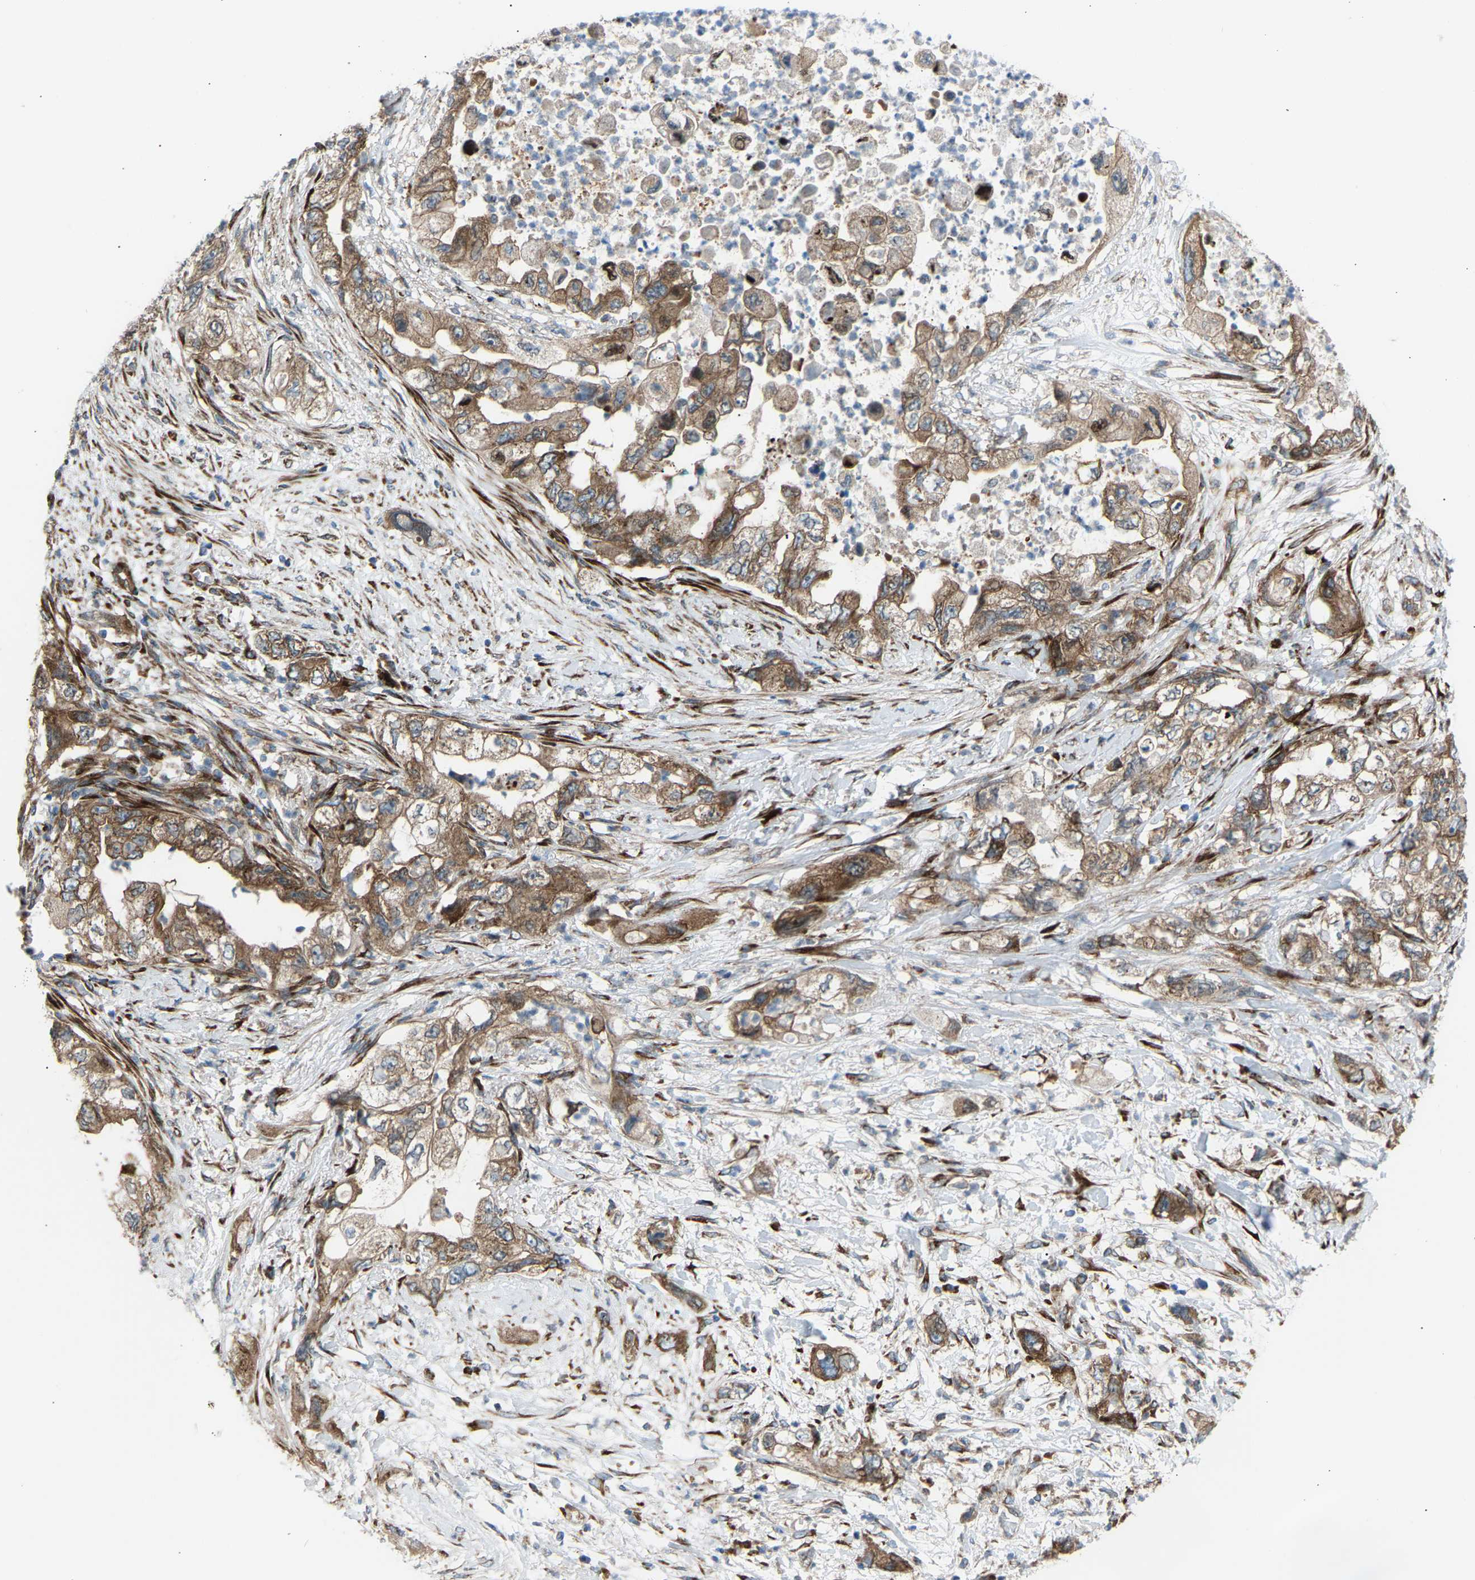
{"staining": {"intensity": "moderate", "quantity": ">75%", "location": "cytoplasmic/membranous"}, "tissue": "pancreatic cancer", "cell_type": "Tumor cells", "image_type": "cancer", "snomed": [{"axis": "morphology", "description": "Adenocarcinoma, NOS"}, {"axis": "topography", "description": "Pancreas"}], "caption": "IHC (DAB (3,3'-diaminobenzidine)) staining of human pancreatic cancer (adenocarcinoma) demonstrates moderate cytoplasmic/membranous protein expression in approximately >75% of tumor cells.", "gene": "VPS41", "patient": {"sex": "female", "age": 73}}